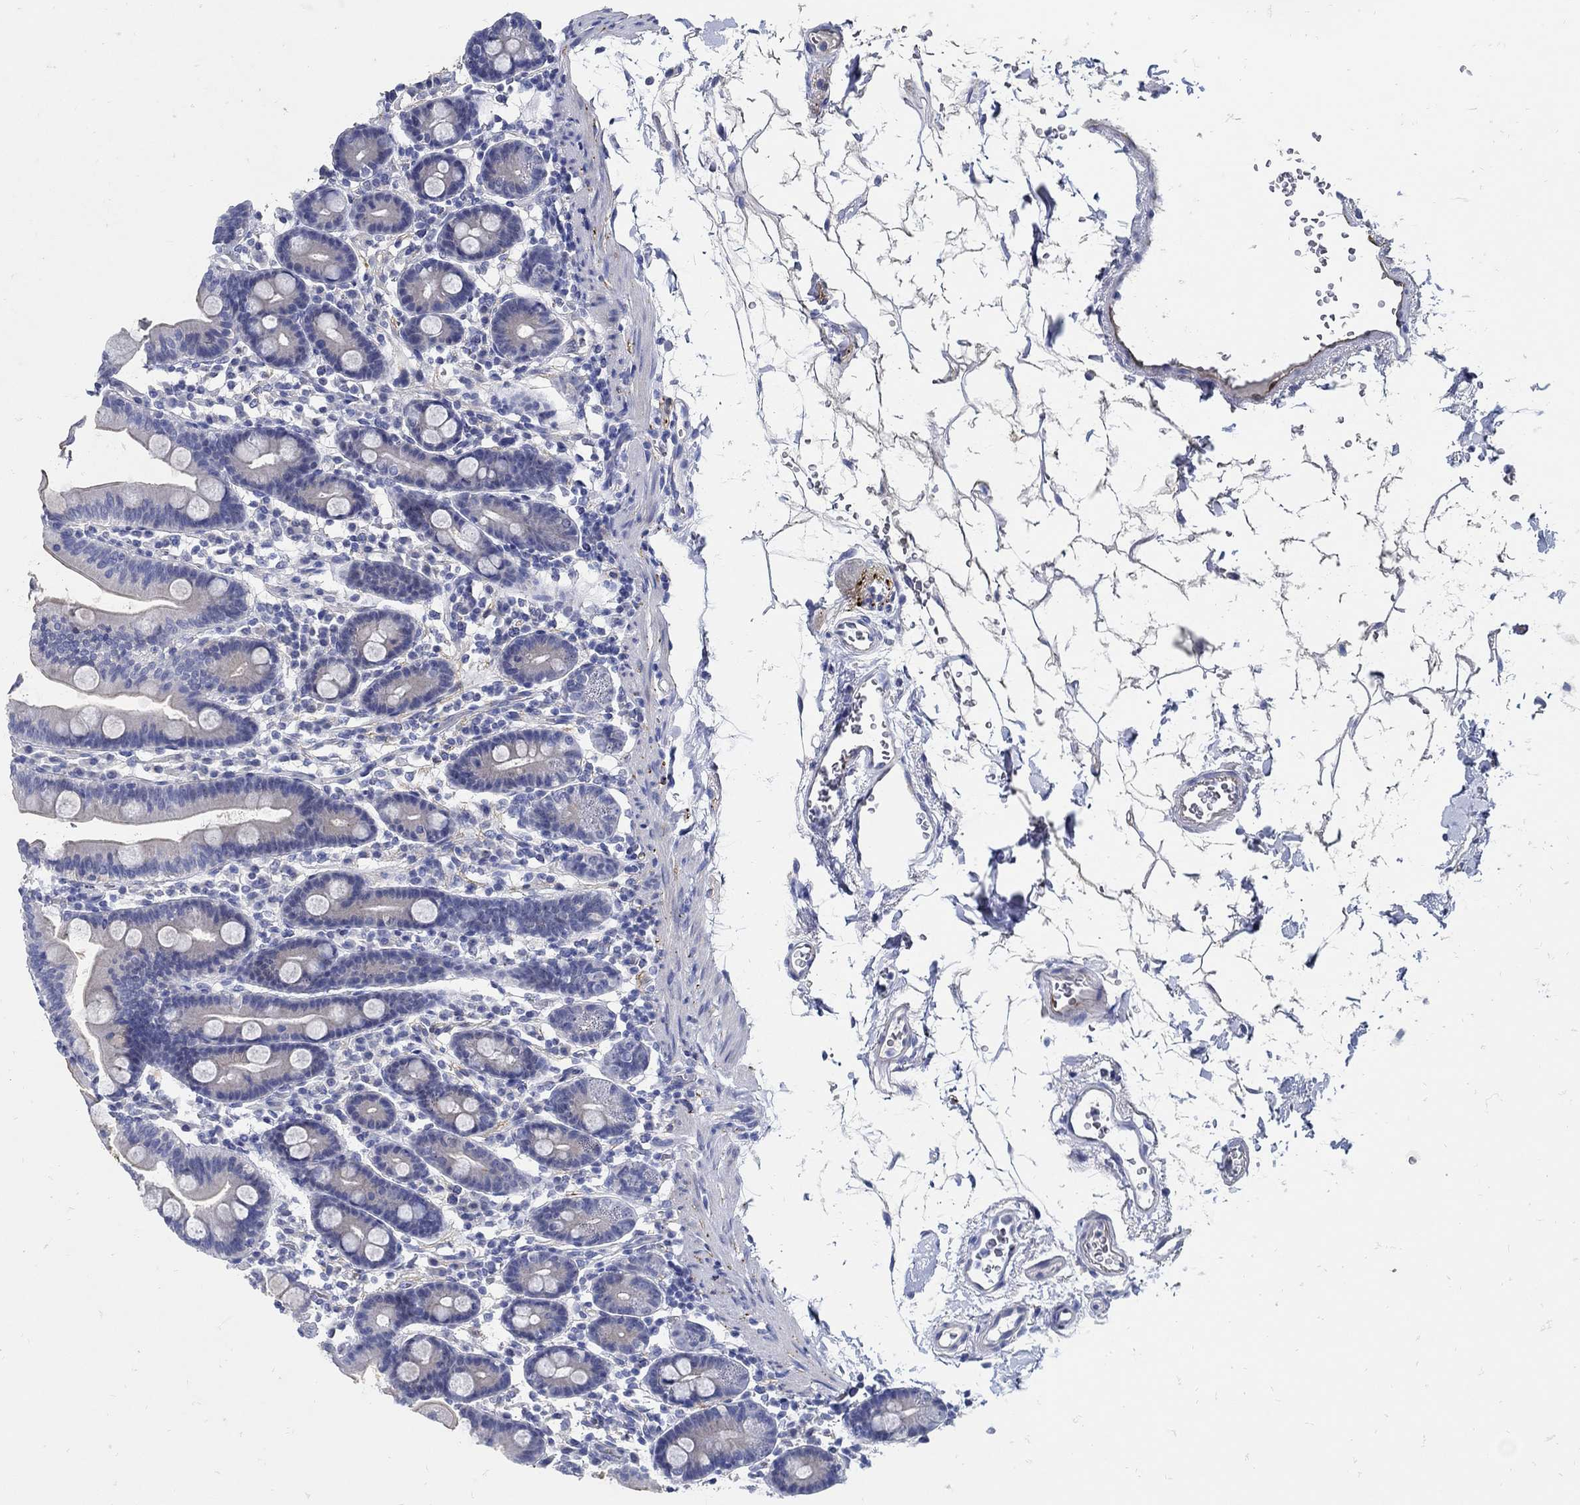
{"staining": {"intensity": "negative", "quantity": "none", "location": "none"}, "tissue": "duodenum", "cell_type": "Glandular cells", "image_type": "normal", "snomed": [{"axis": "morphology", "description": "Normal tissue, NOS"}, {"axis": "topography", "description": "Duodenum"}], "caption": "Glandular cells are negative for brown protein staining in normal duodenum. (DAB immunohistochemistry visualized using brightfield microscopy, high magnification).", "gene": "NOS1", "patient": {"sex": "male", "age": 59}}